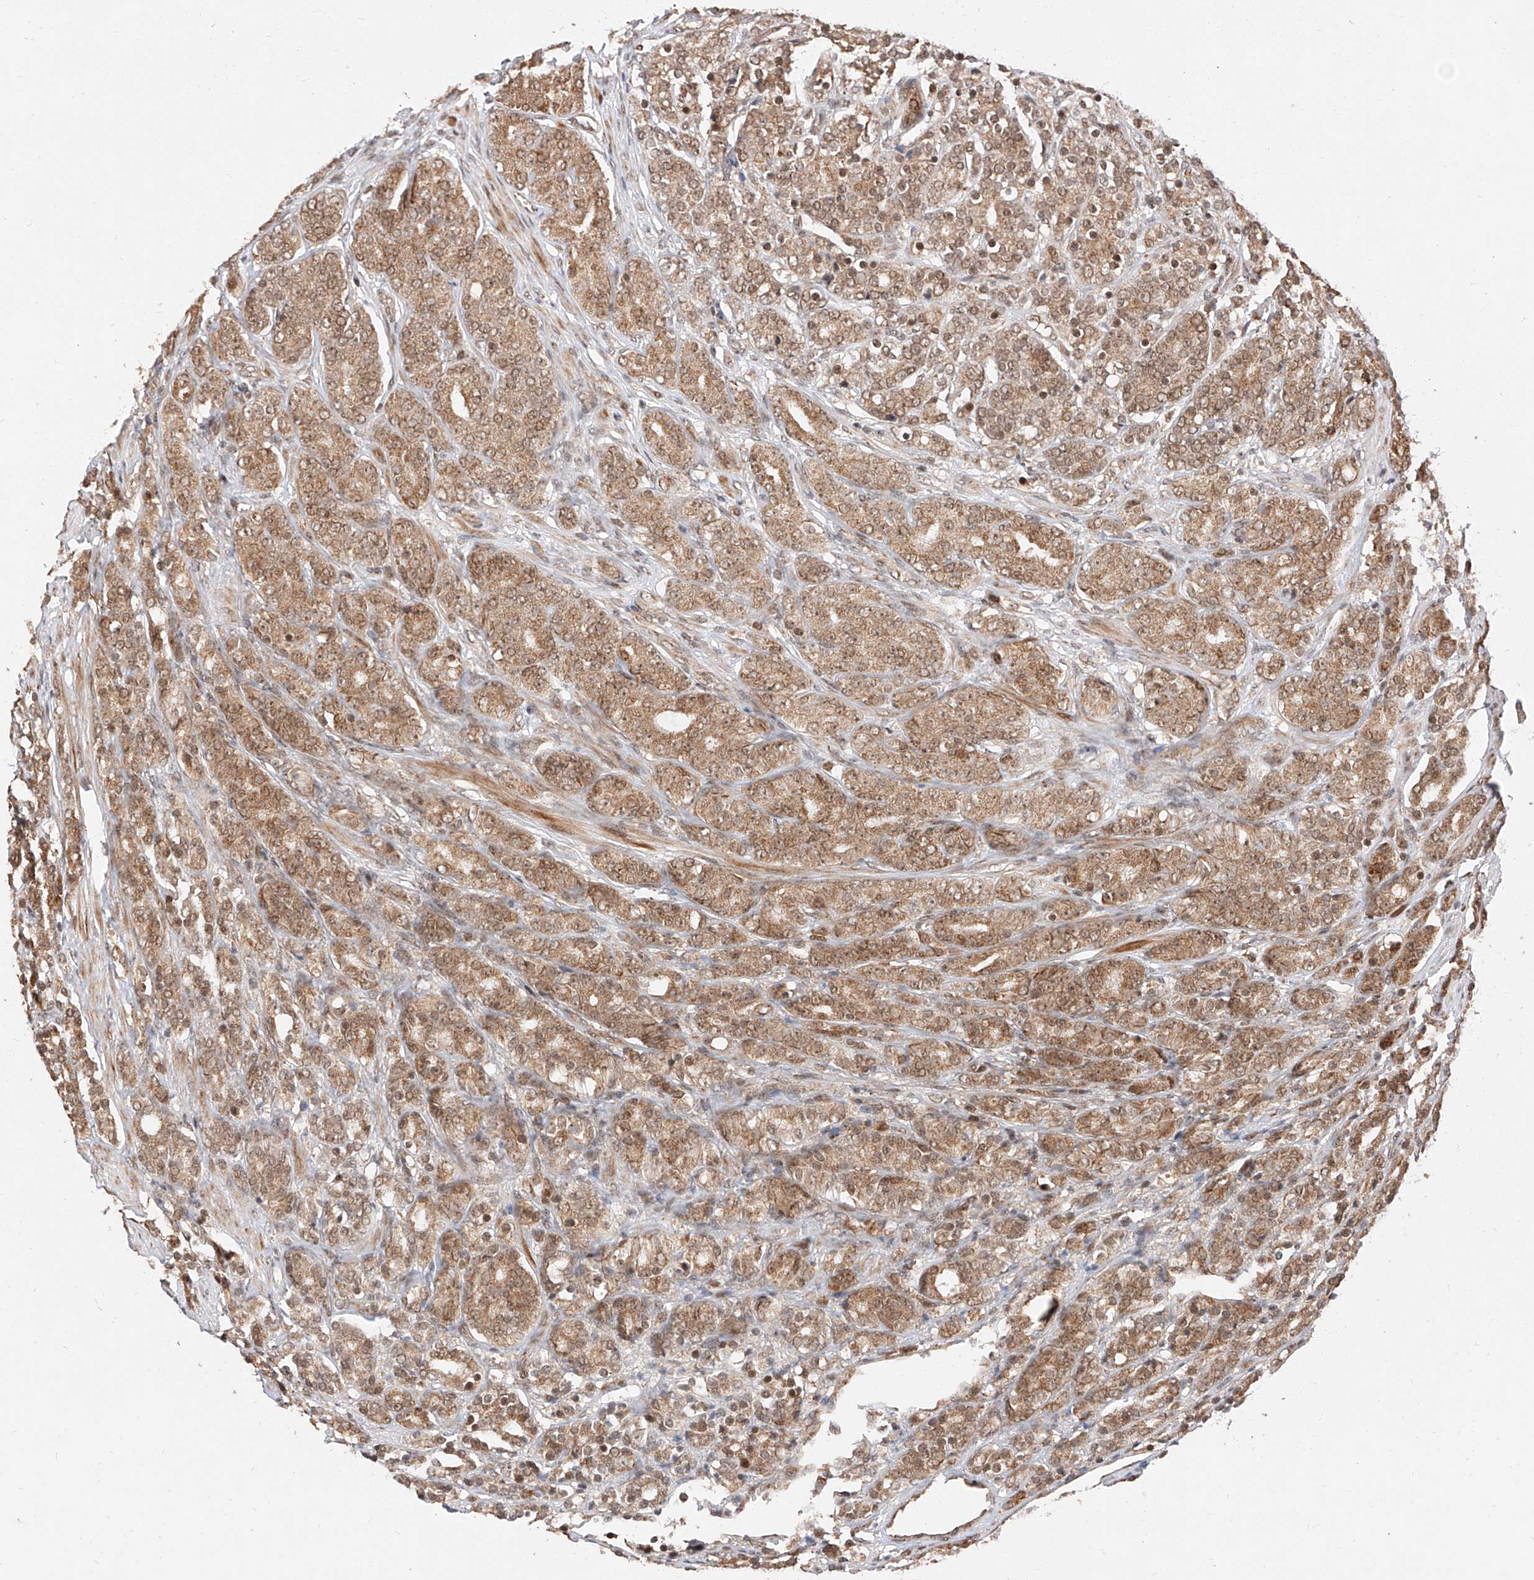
{"staining": {"intensity": "moderate", "quantity": ">75%", "location": "cytoplasmic/membranous,nuclear"}, "tissue": "prostate cancer", "cell_type": "Tumor cells", "image_type": "cancer", "snomed": [{"axis": "morphology", "description": "Adenocarcinoma, High grade"}, {"axis": "topography", "description": "Prostate"}], "caption": "IHC micrograph of neoplastic tissue: prostate cancer stained using immunohistochemistry shows medium levels of moderate protein expression localized specifically in the cytoplasmic/membranous and nuclear of tumor cells, appearing as a cytoplasmic/membranous and nuclear brown color.", "gene": "THTPA", "patient": {"sex": "male", "age": 62}}